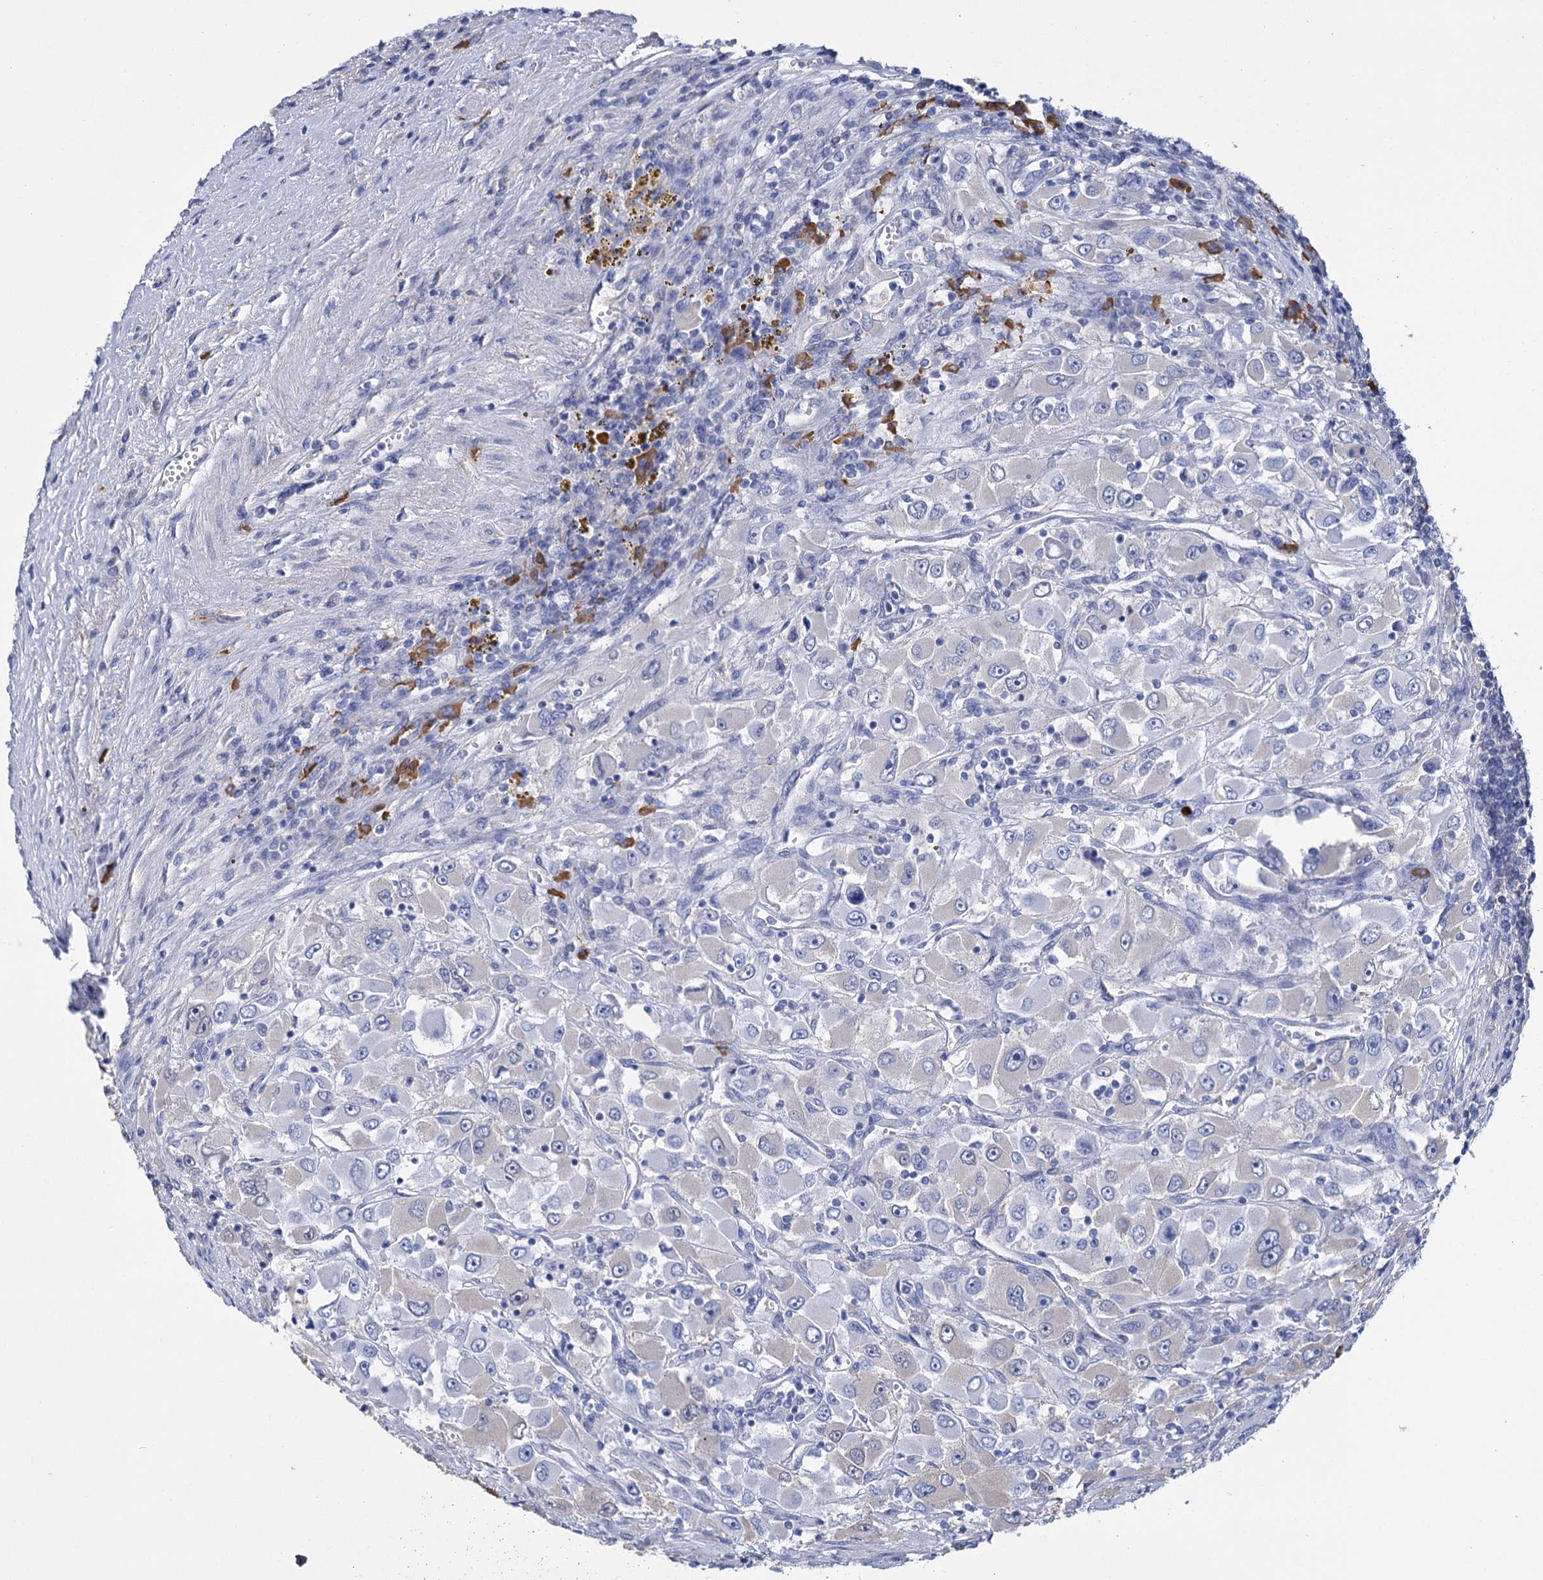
{"staining": {"intensity": "negative", "quantity": "none", "location": "none"}, "tissue": "renal cancer", "cell_type": "Tumor cells", "image_type": "cancer", "snomed": [{"axis": "morphology", "description": "Adenocarcinoma, NOS"}, {"axis": "topography", "description": "Kidney"}], "caption": "Protein analysis of renal cancer (adenocarcinoma) displays no significant staining in tumor cells.", "gene": "FBXW12", "patient": {"sex": "female", "age": 52}}